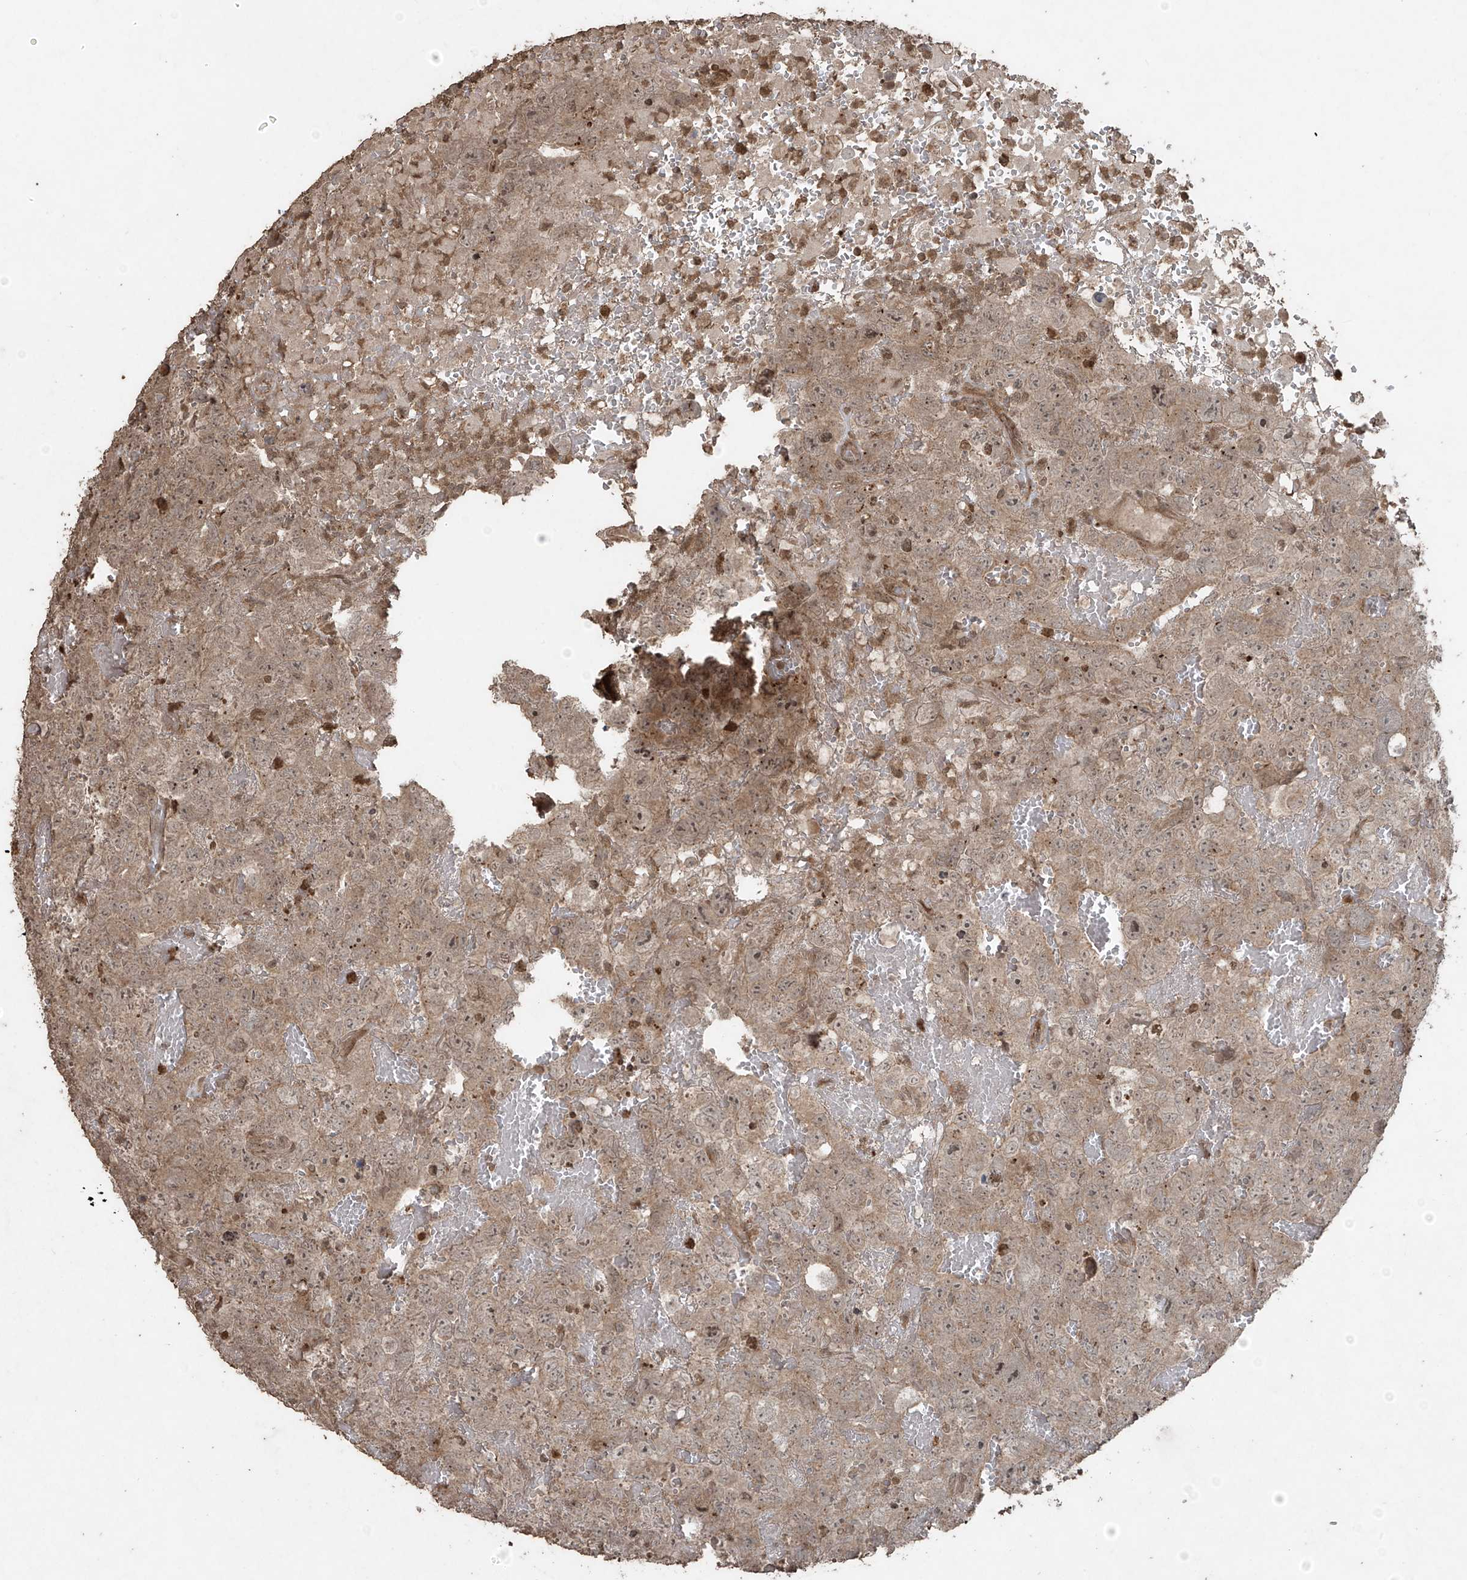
{"staining": {"intensity": "weak", "quantity": ">75%", "location": "cytoplasmic/membranous"}, "tissue": "testis cancer", "cell_type": "Tumor cells", "image_type": "cancer", "snomed": [{"axis": "morphology", "description": "Carcinoma, Embryonal, NOS"}, {"axis": "topography", "description": "Testis"}], "caption": "A brown stain shows weak cytoplasmic/membranous positivity of a protein in testis cancer (embryonal carcinoma) tumor cells. Ihc stains the protein in brown and the nuclei are stained blue.", "gene": "PGPEP1", "patient": {"sex": "male", "age": 45}}